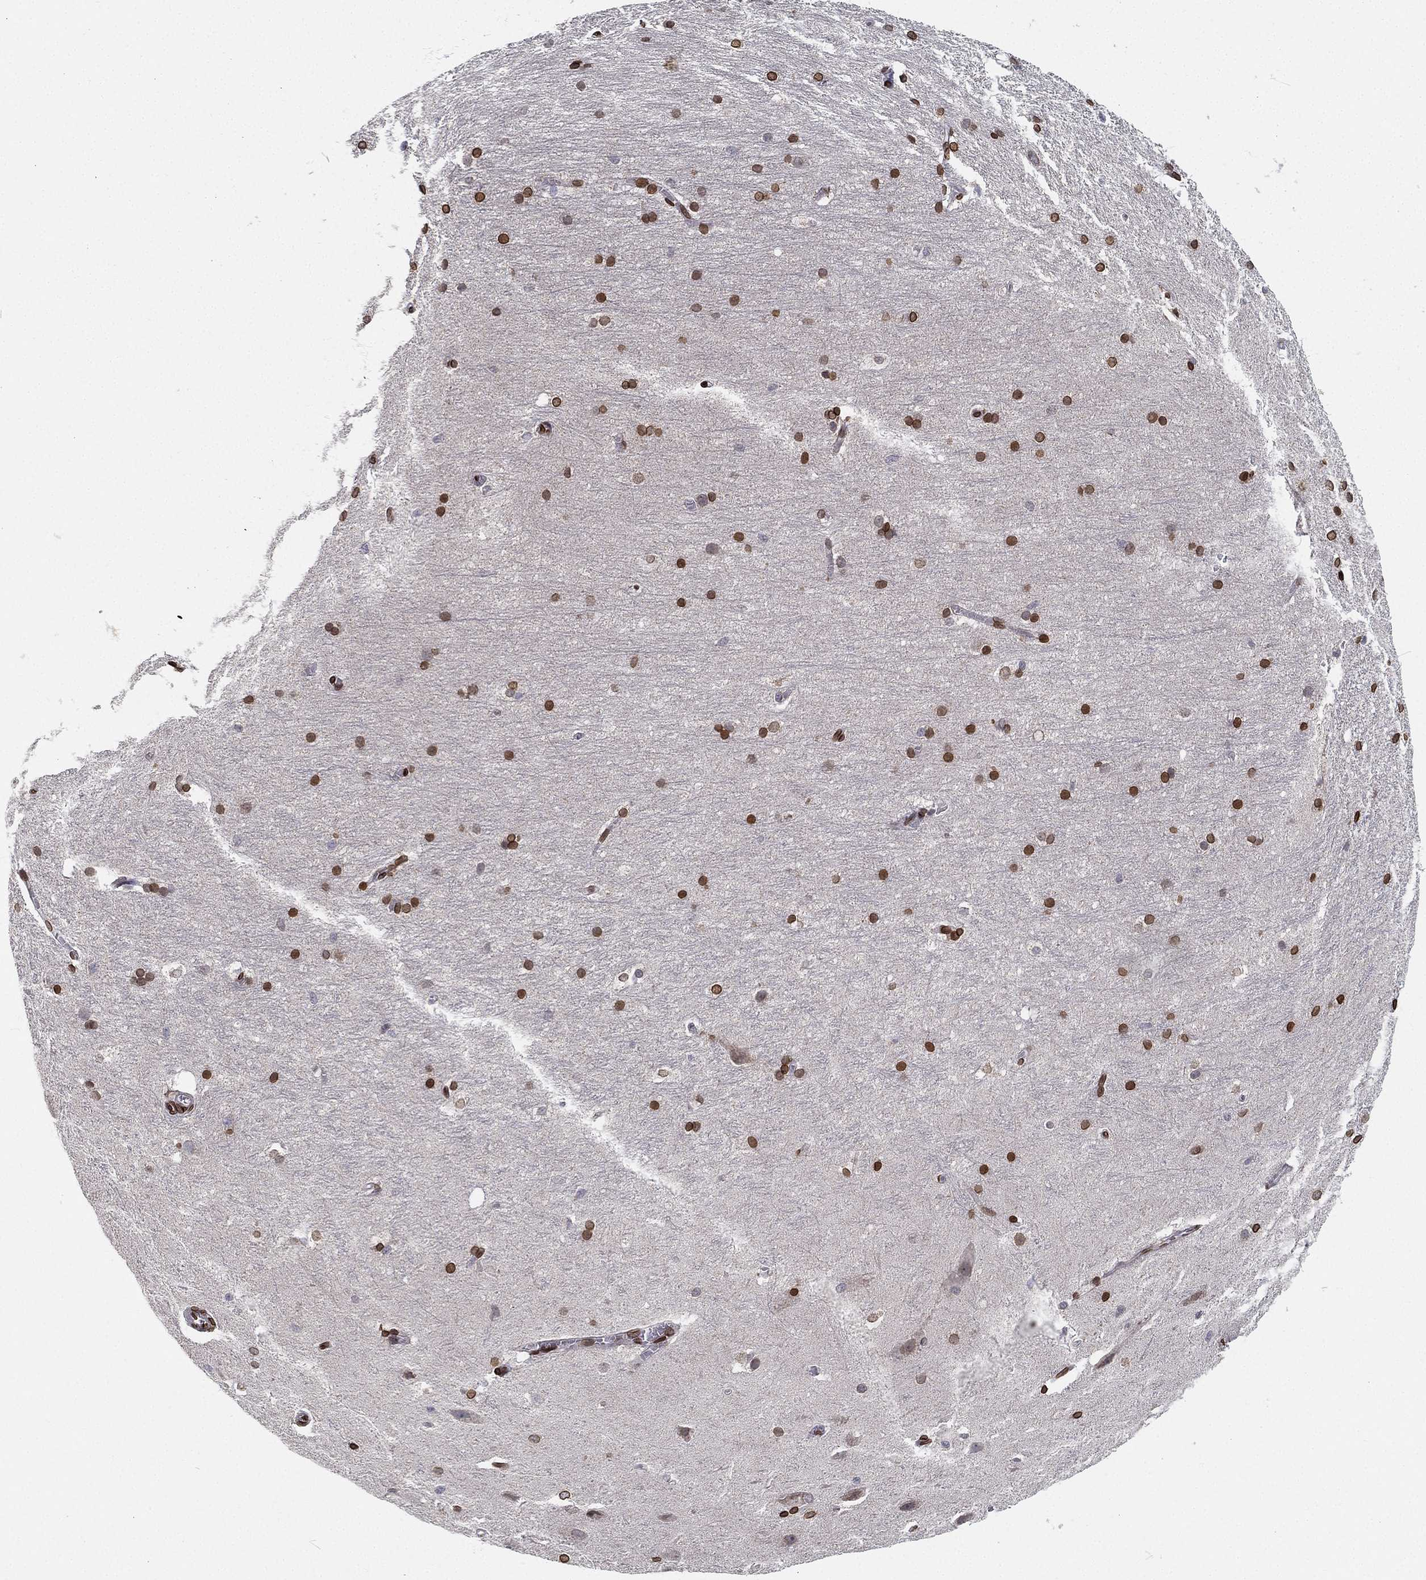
{"staining": {"intensity": "strong", "quantity": ">75%", "location": "cytoplasmic/membranous,nuclear"}, "tissue": "hippocampus", "cell_type": "Glial cells", "image_type": "normal", "snomed": [{"axis": "morphology", "description": "Normal tissue, NOS"}, {"axis": "topography", "description": "Cerebral cortex"}, {"axis": "topography", "description": "Hippocampus"}], "caption": "Protein analysis of benign hippocampus demonstrates strong cytoplasmic/membranous,nuclear staining in about >75% of glial cells. (IHC, brightfield microscopy, high magnification).", "gene": "PALB2", "patient": {"sex": "female", "age": 19}}